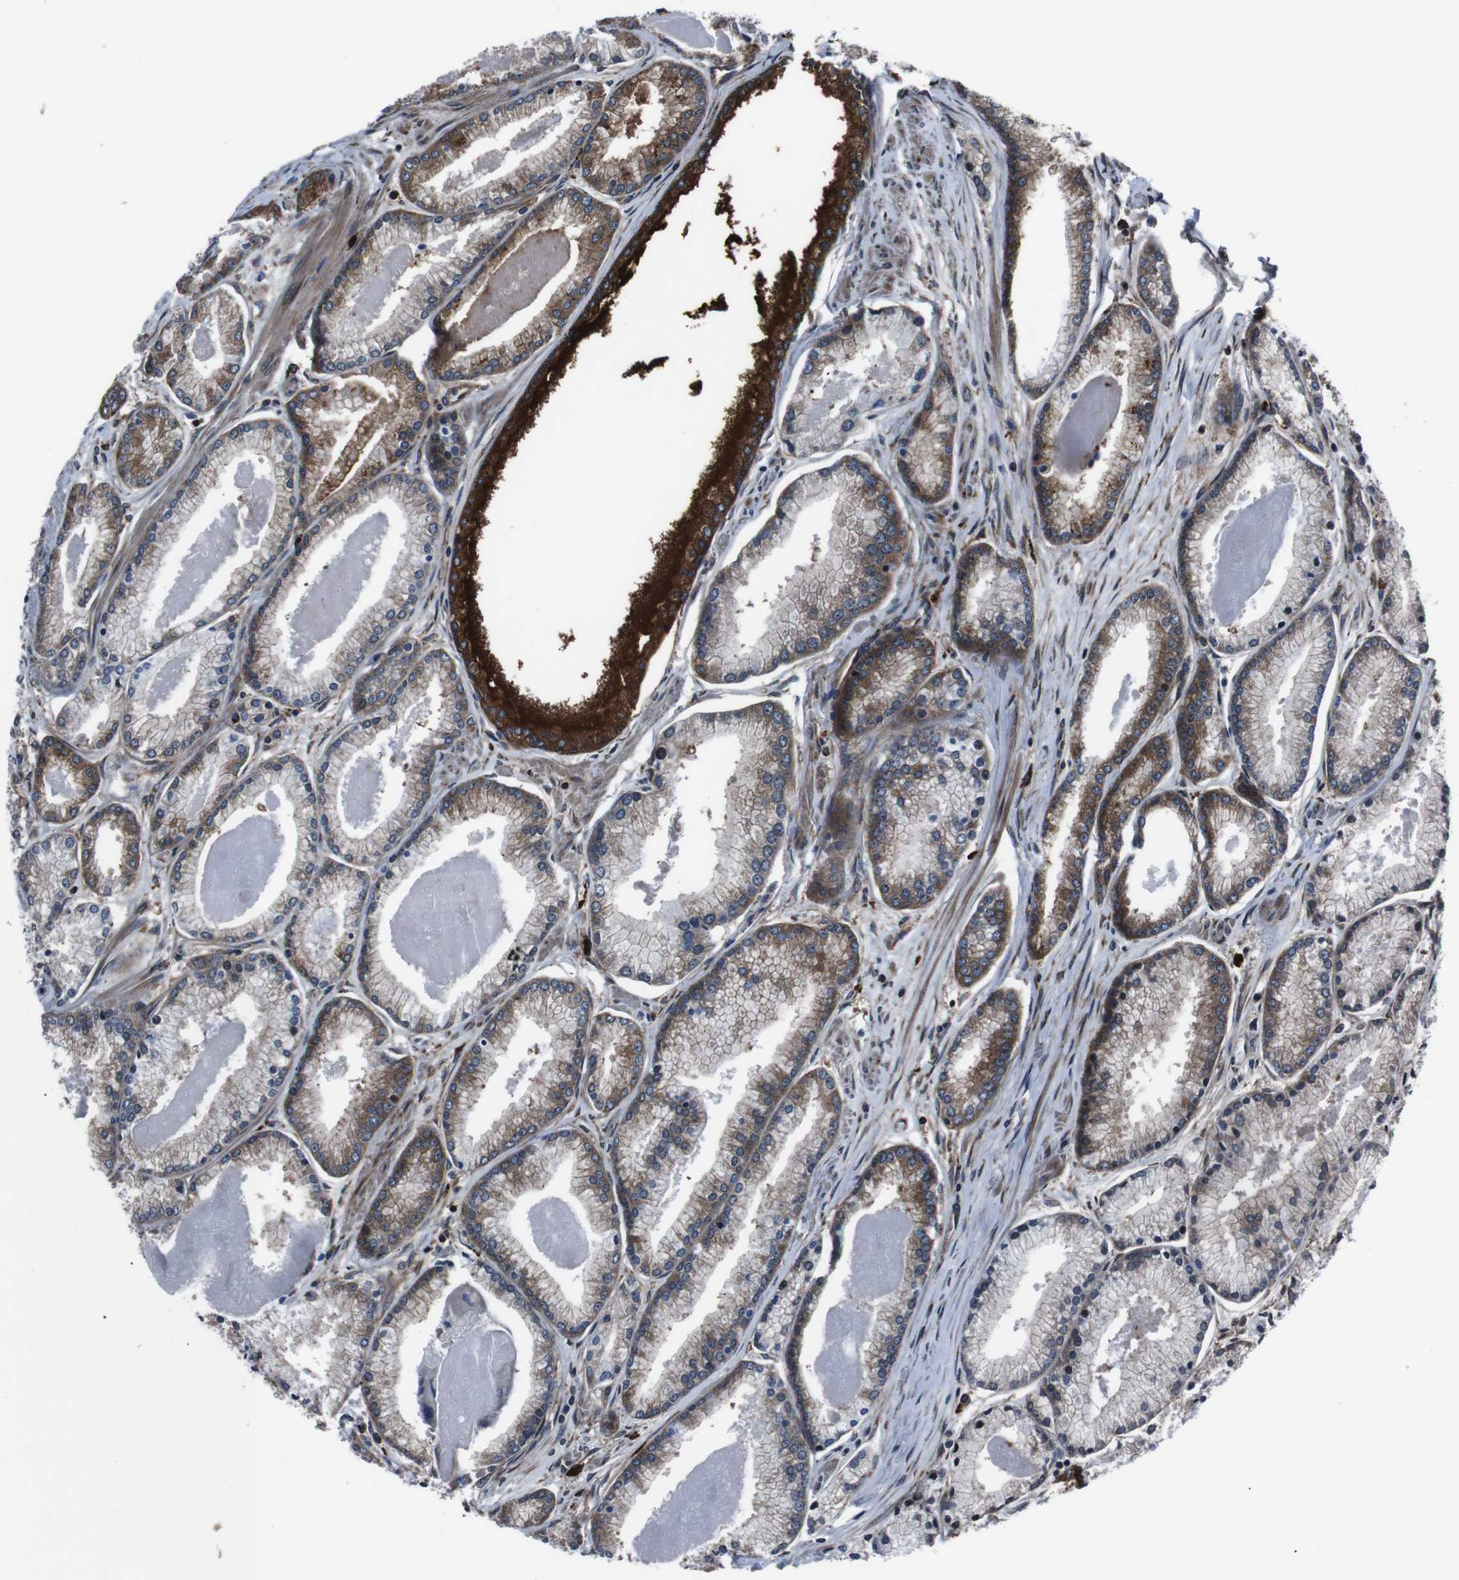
{"staining": {"intensity": "moderate", "quantity": ">75%", "location": "cytoplasmic/membranous"}, "tissue": "prostate cancer", "cell_type": "Tumor cells", "image_type": "cancer", "snomed": [{"axis": "morphology", "description": "Adenocarcinoma, High grade"}, {"axis": "topography", "description": "Prostate"}], "caption": "Protein staining by immunohistochemistry (IHC) reveals moderate cytoplasmic/membranous staining in about >75% of tumor cells in adenocarcinoma (high-grade) (prostate).", "gene": "EIF4A2", "patient": {"sex": "male", "age": 61}}